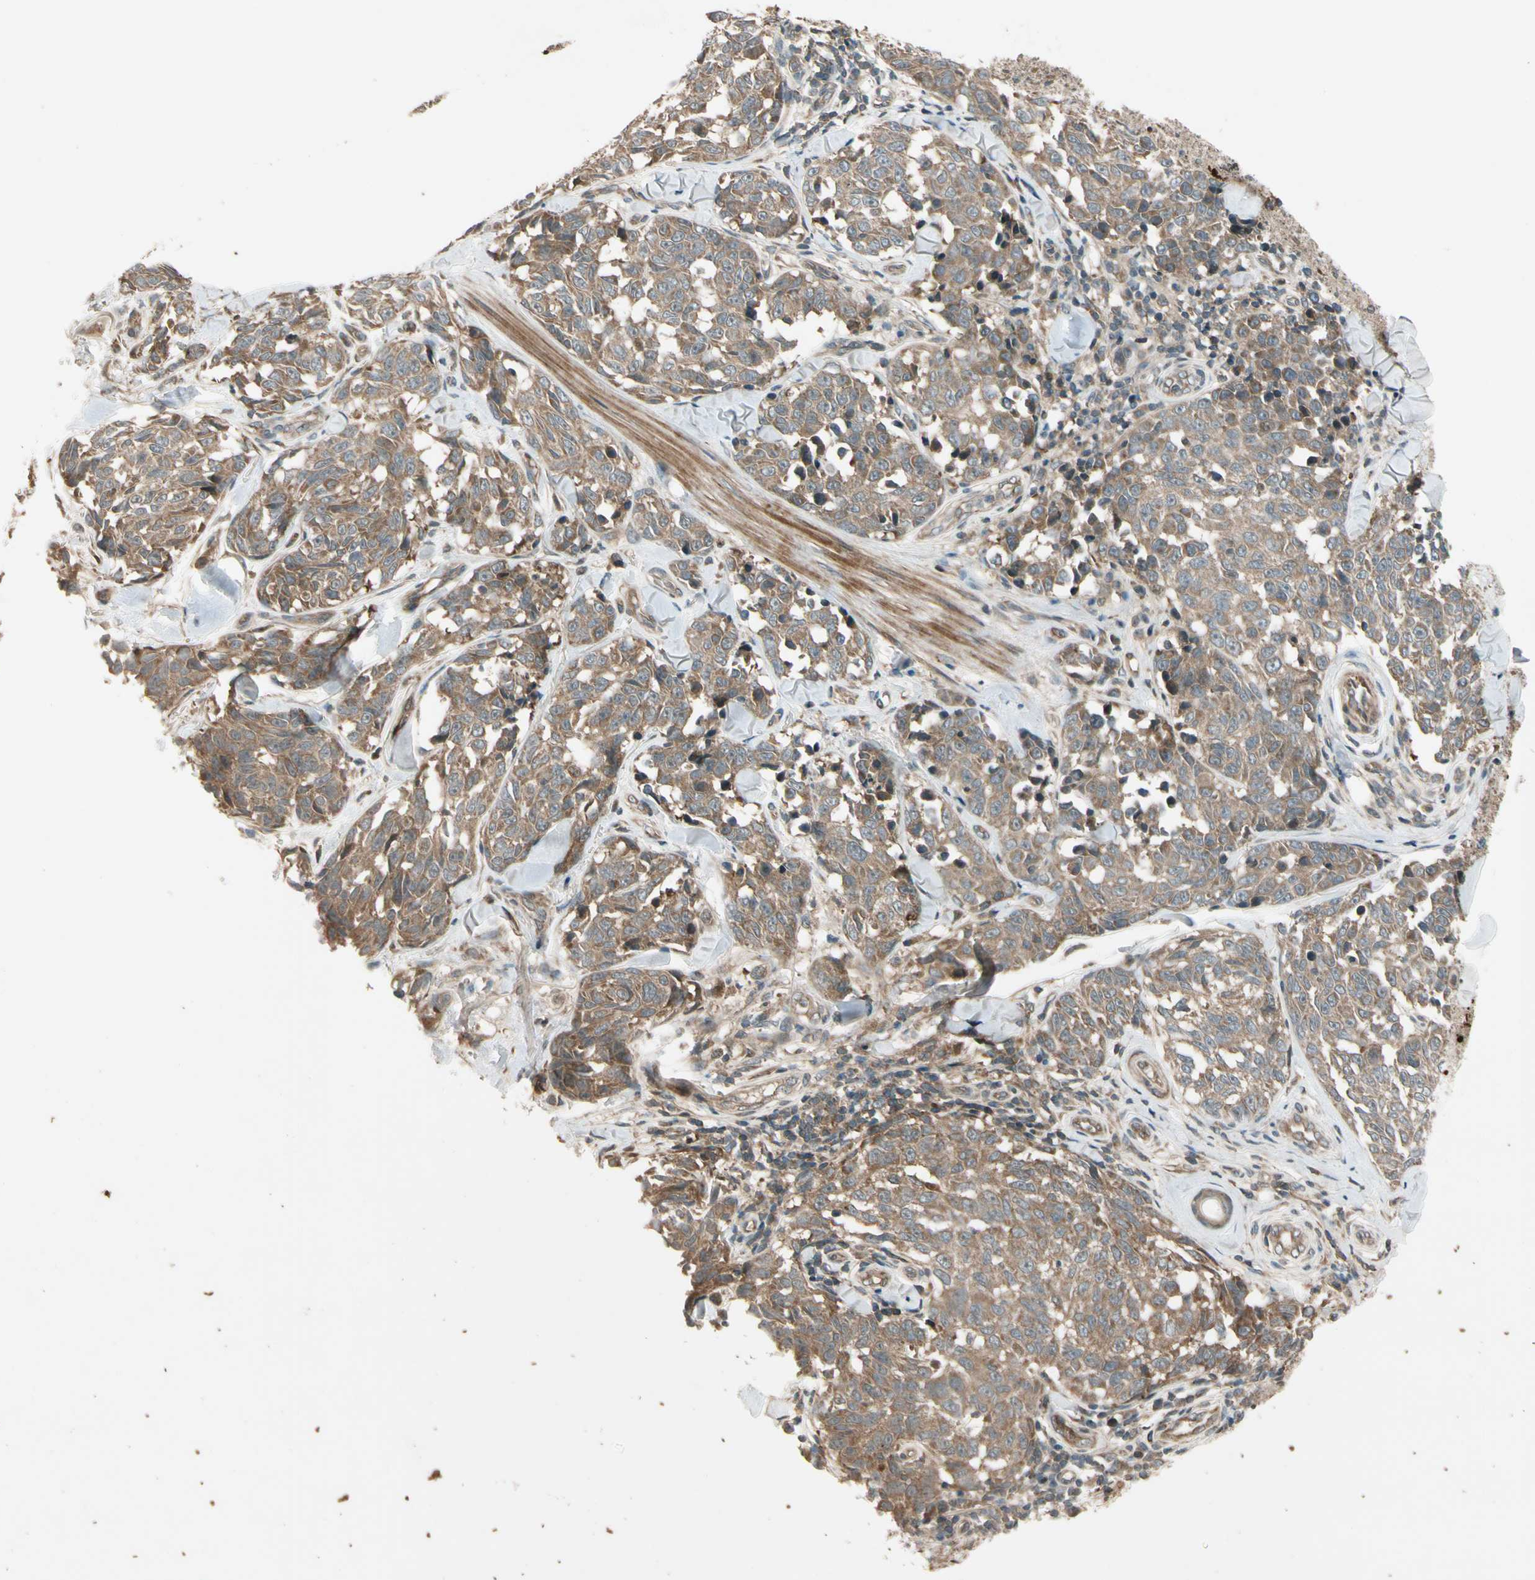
{"staining": {"intensity": "moderate", "quantity": ">75%", "location": "cytoplasmic/membranous"}, "tissue": "melanoma", "cell_type": "Tumor cells", "image_type": "cancer", "snomed": [{"axis": "morphology", "description": "Malignant melanoma, NOS"}, {"axis": "topography", "description": "Skin"}], "caption": "Tumor cells display medium levels of moderate cytoplasmic/membranous staining in approximately >75% of cells in malignant melanoma.", "gene": "ACVR1C", "patient": {"sex": "female", "age": 64}}